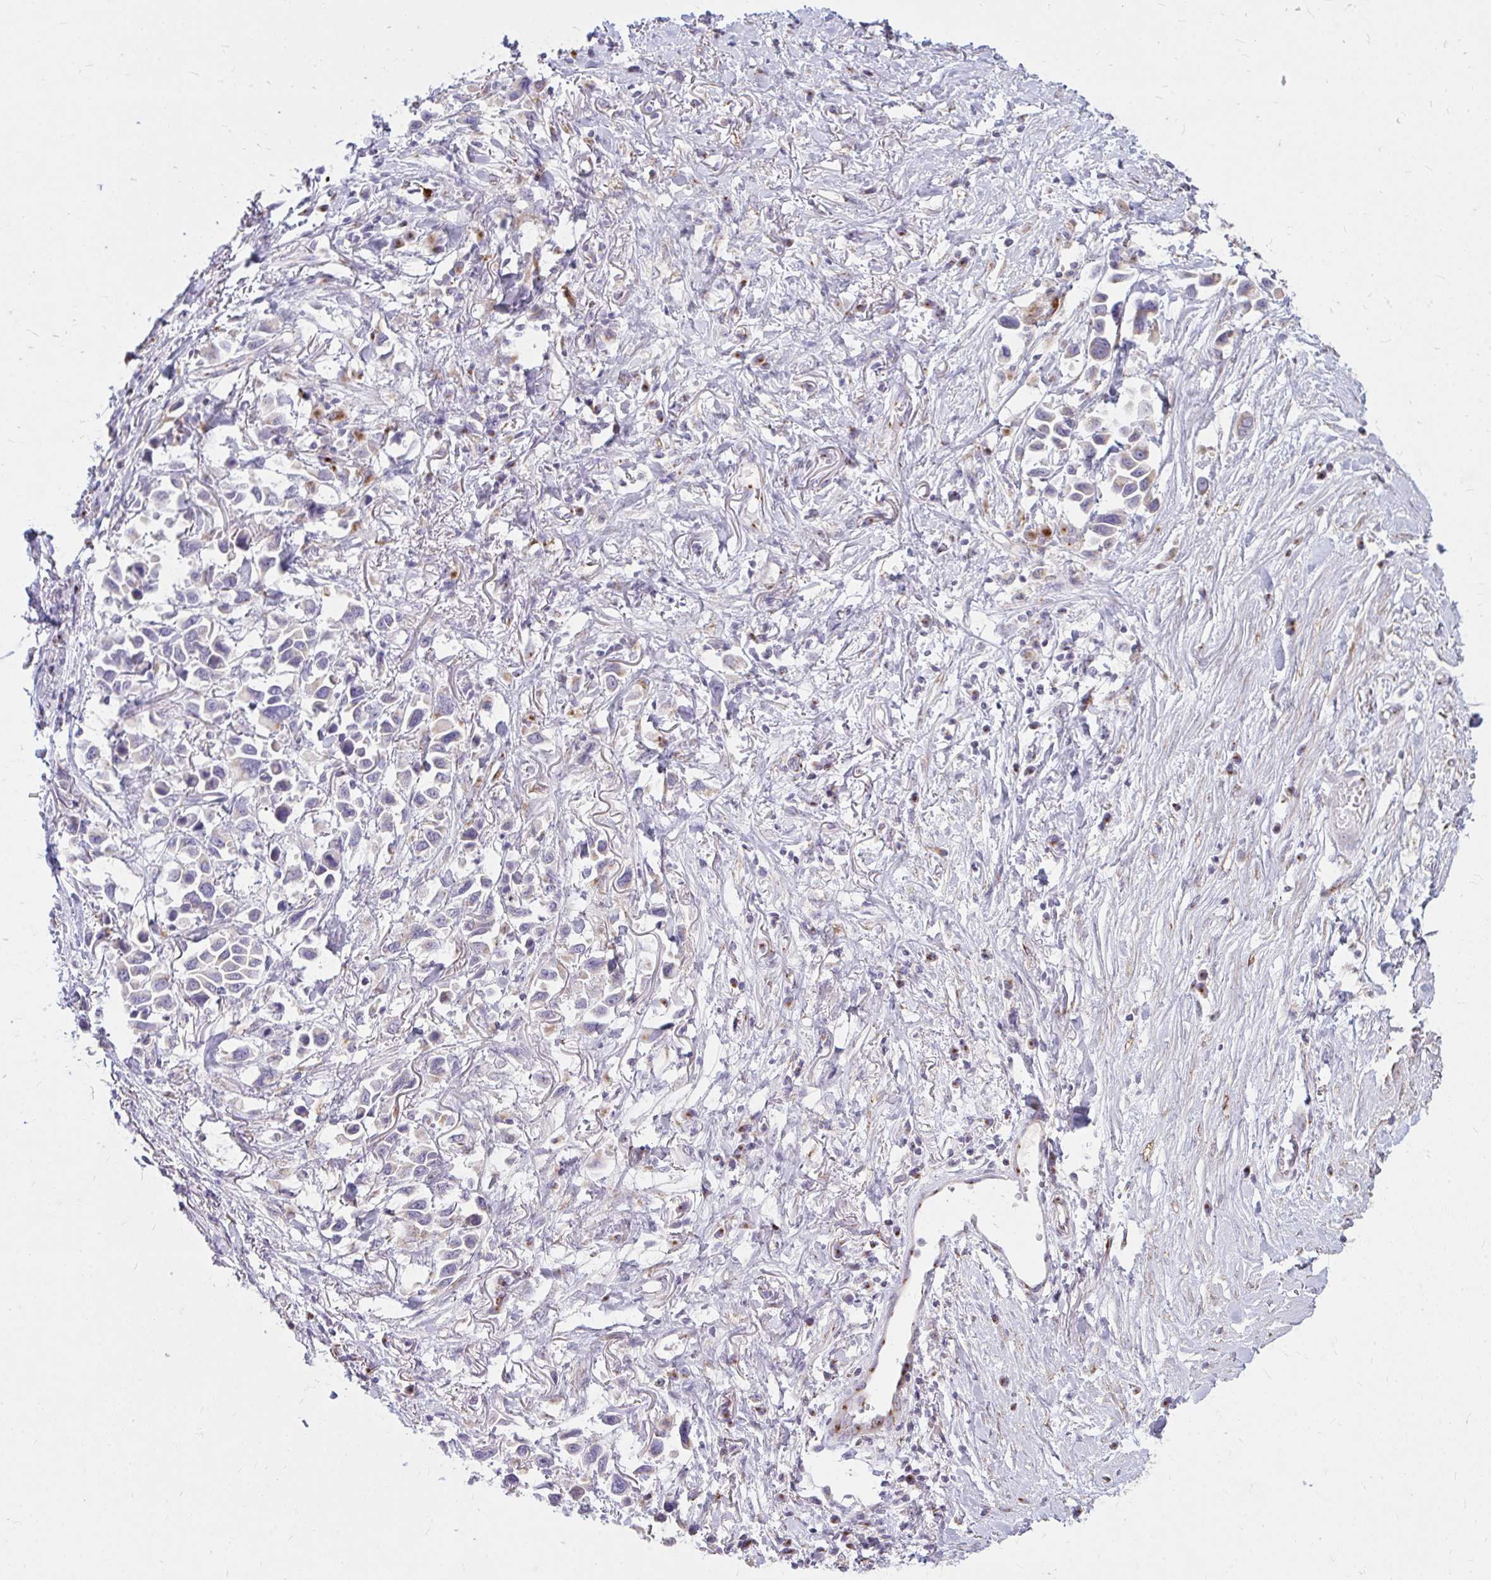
{"staining": {"intensity": "negative", "quantity": "none", "location": "none"}, "tissue": "stomach cancer", "cell_type": "Tumor cells", "image_type": "cancer", "snomed": [{"axis": "morphology", "description": "Adenocarcinoma, NOS"}, {"axis": "topography", "description": "Stomach"}], "caption": "Stomach adenocarcinoma stained for a protein using immunohistochemistry (IHC) demonstrates no staining tumor cells.", "gene": "RAB6B", "patient": {"sex": "female", "age": 81}}